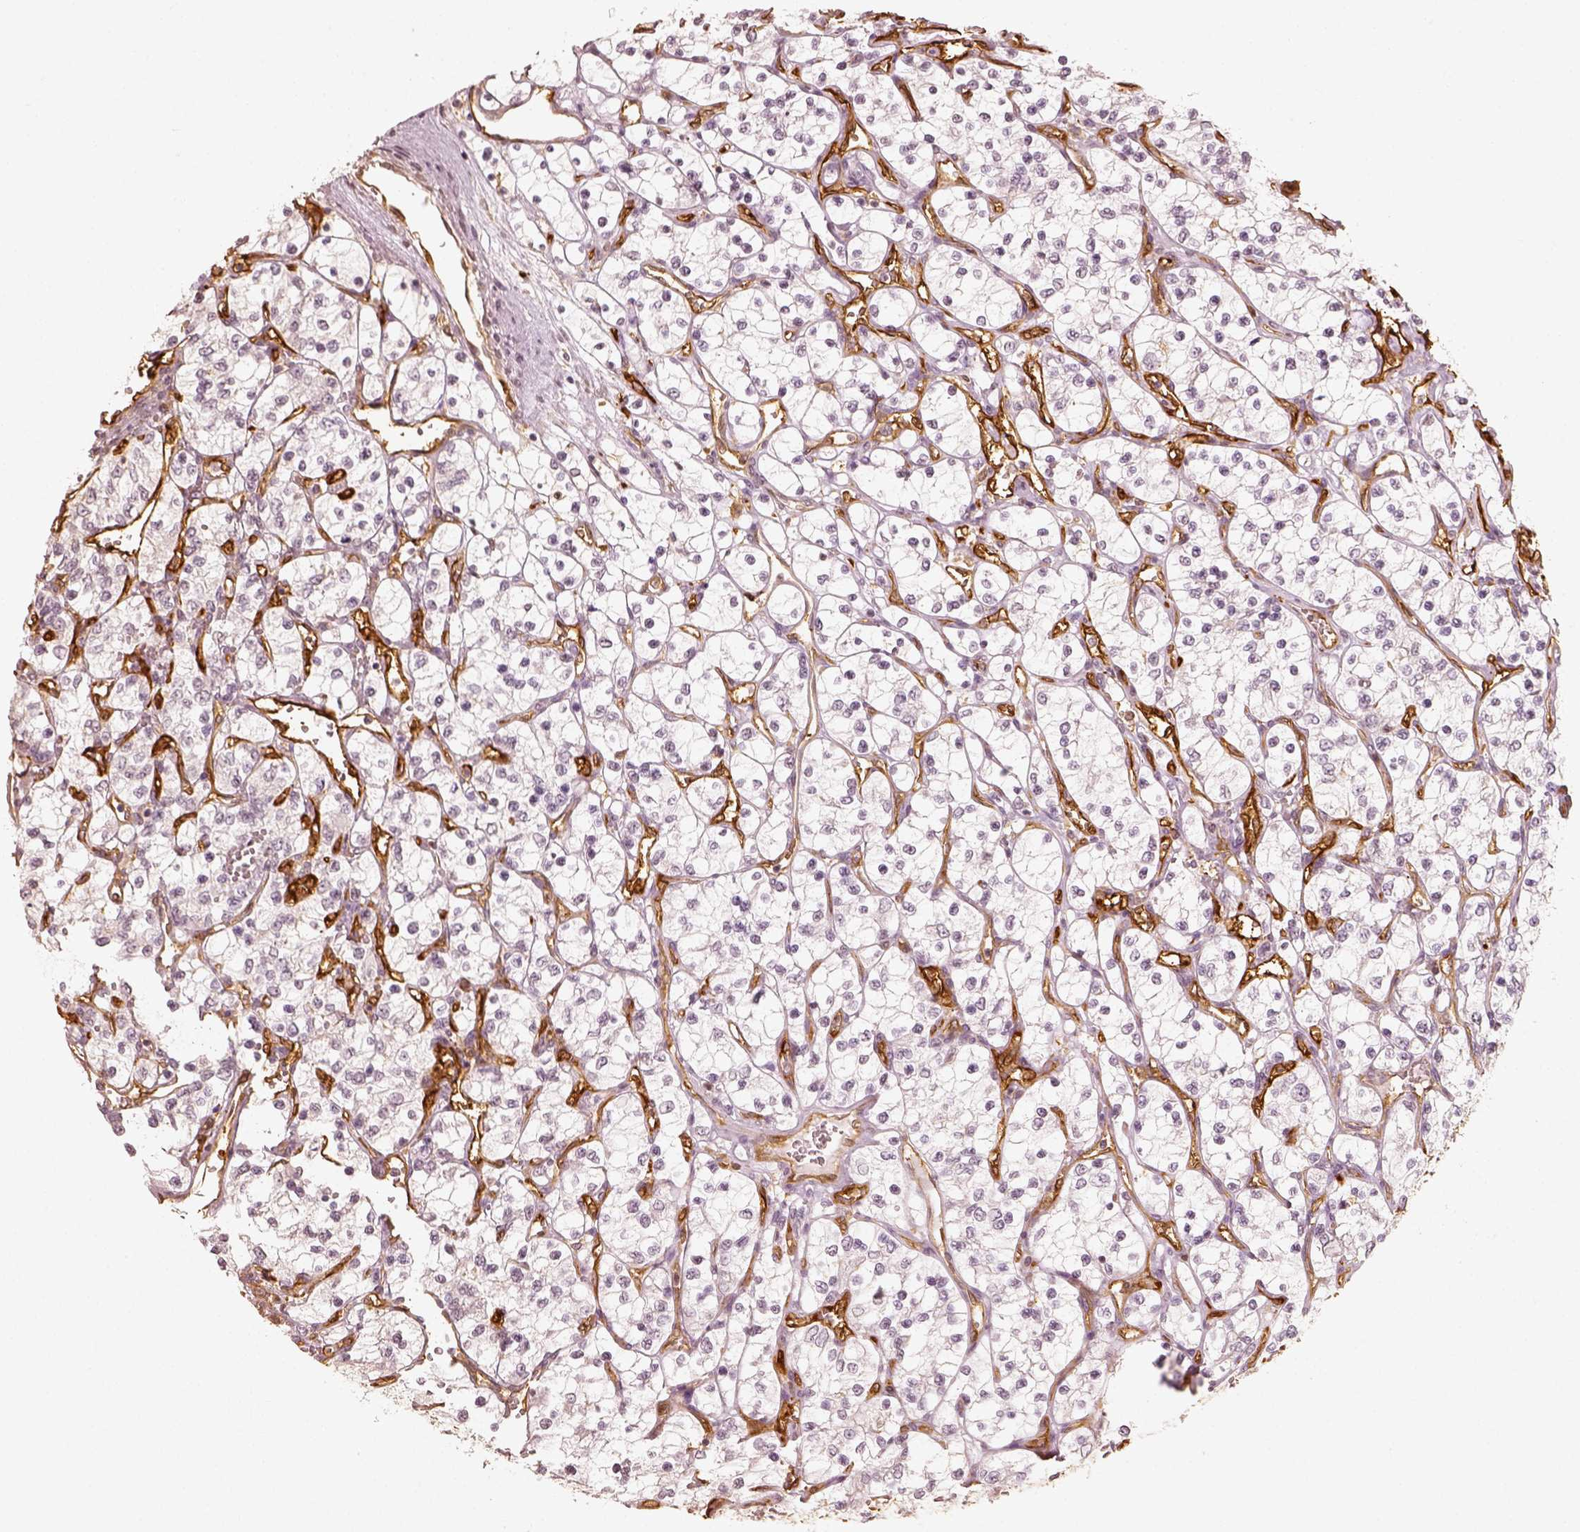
{"staining": {"intensity": "negative", "quantity": "none", "location": "none"}, "tissue": "renal cancer", "cell_type": "Tumor cells", "image_type": "cancer", "snomed": [{"axis": "morphology", "description": "Adenocarcinoma, NOS"}, {"axis": "topography", "description": "Kidney"}], "caption": "An IHC histopathology image of renal adenocarcinoma is shown. There is no staining in tumor cells of renal adenocarcinoma.", "gene": "FSCN1", "patient": {"sex": "female", "age": 69}}